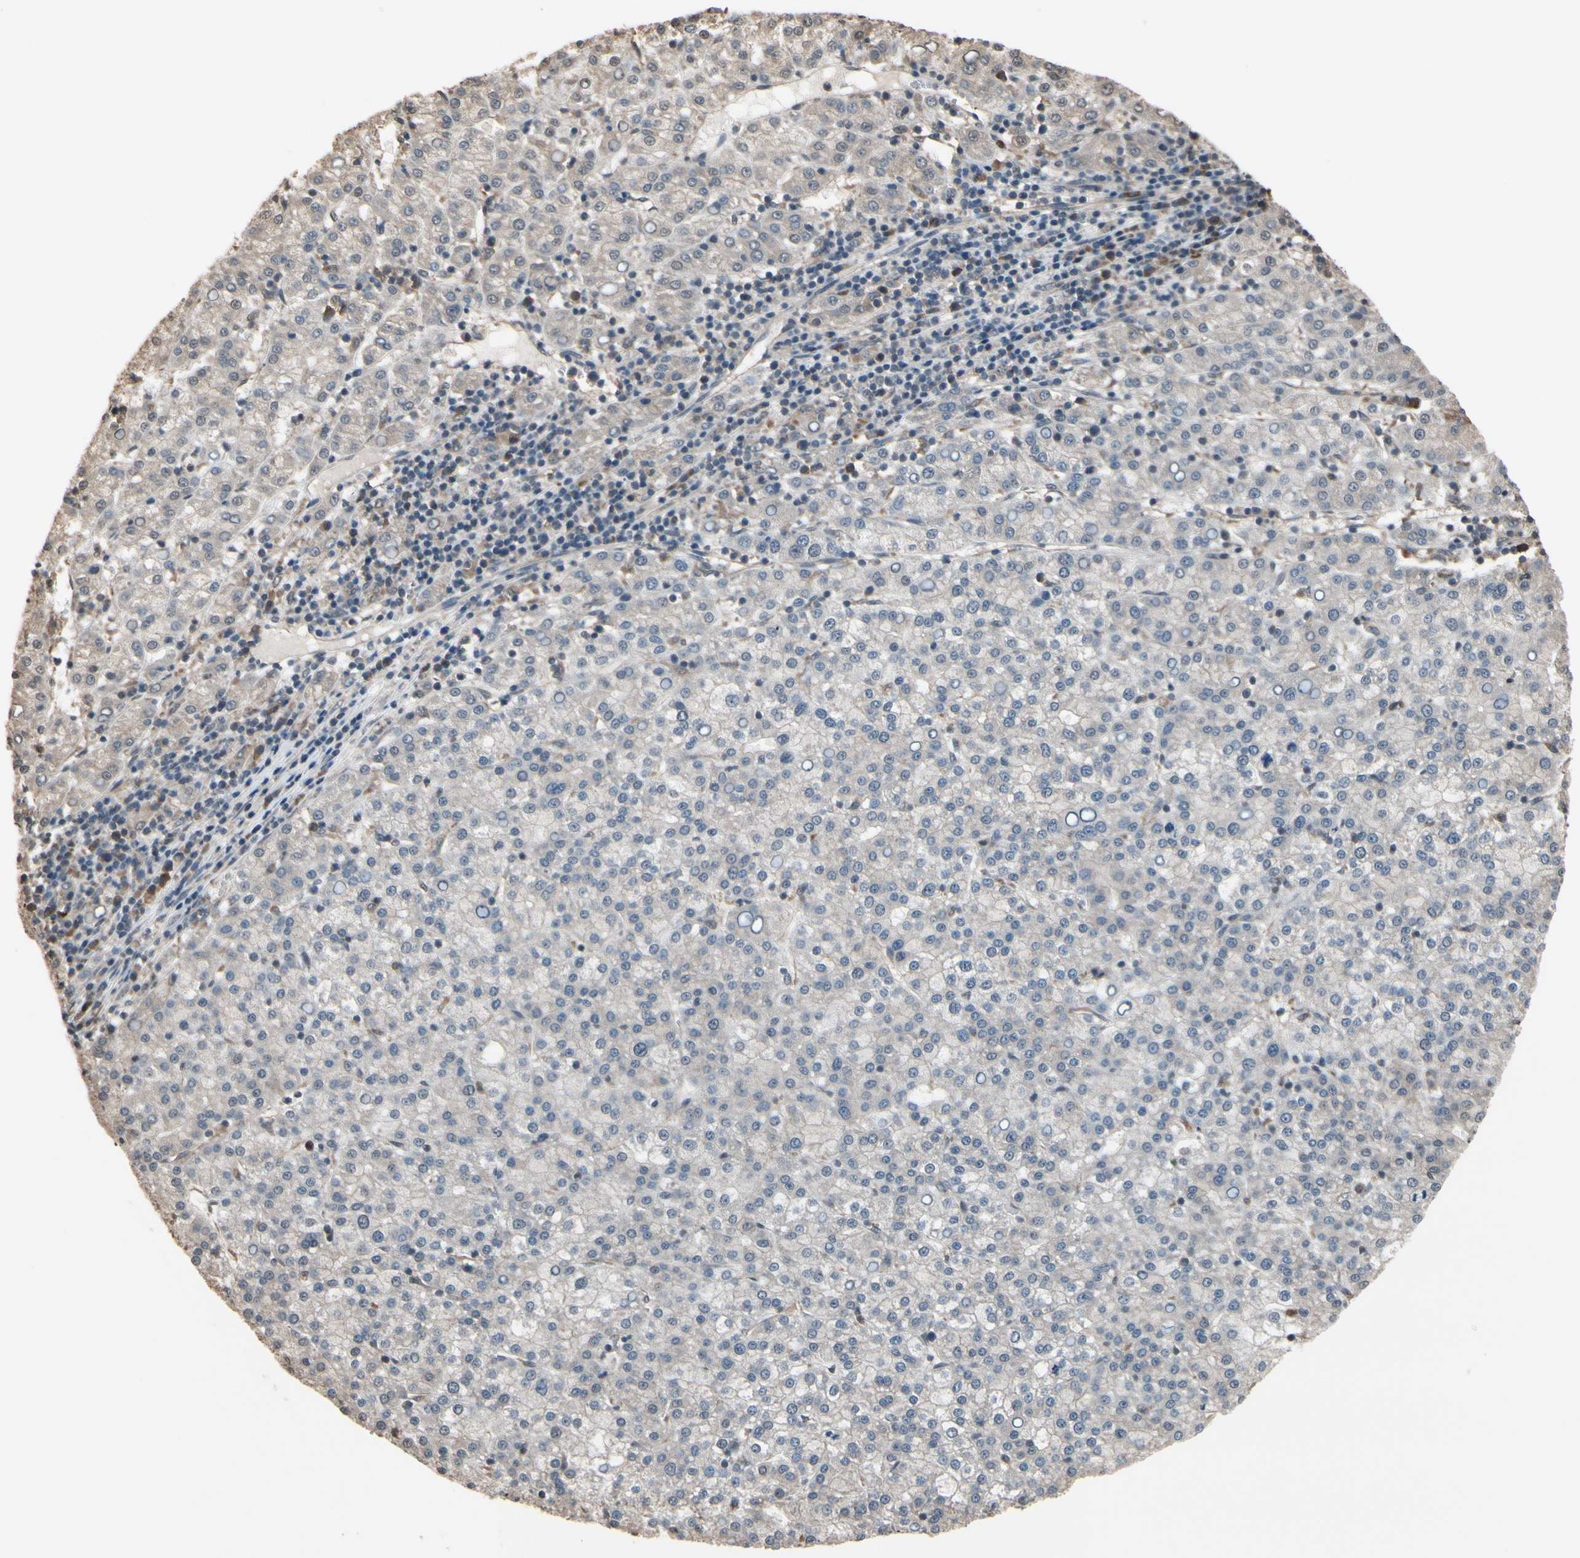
{"staining": {"intensity": "weak", "quantity": "25%-75%", "location": "cytoplasmic/membranous"}, "tissue": "liver cancer", "cell_type": "Tumor cells", "image_type": "cancer", "snomed": [{"axis": "morphology", "description": "Carcinoma, Hepatocellular, NOS"}, {"axis": "topography", "description": "Liver"}], "caption": "Protein staining by immunohistochemistry (IHC) demonstrates weak cytoplasmic/membranous staining in approximately 25%-75% of tumor cells in liver cancer (hepatocellular carcinoma). The protein is shown in brown color, while the nuclei are stained blue.", "gene": "PNPLA7", "patient": {"sex": "female", "age": 58}}